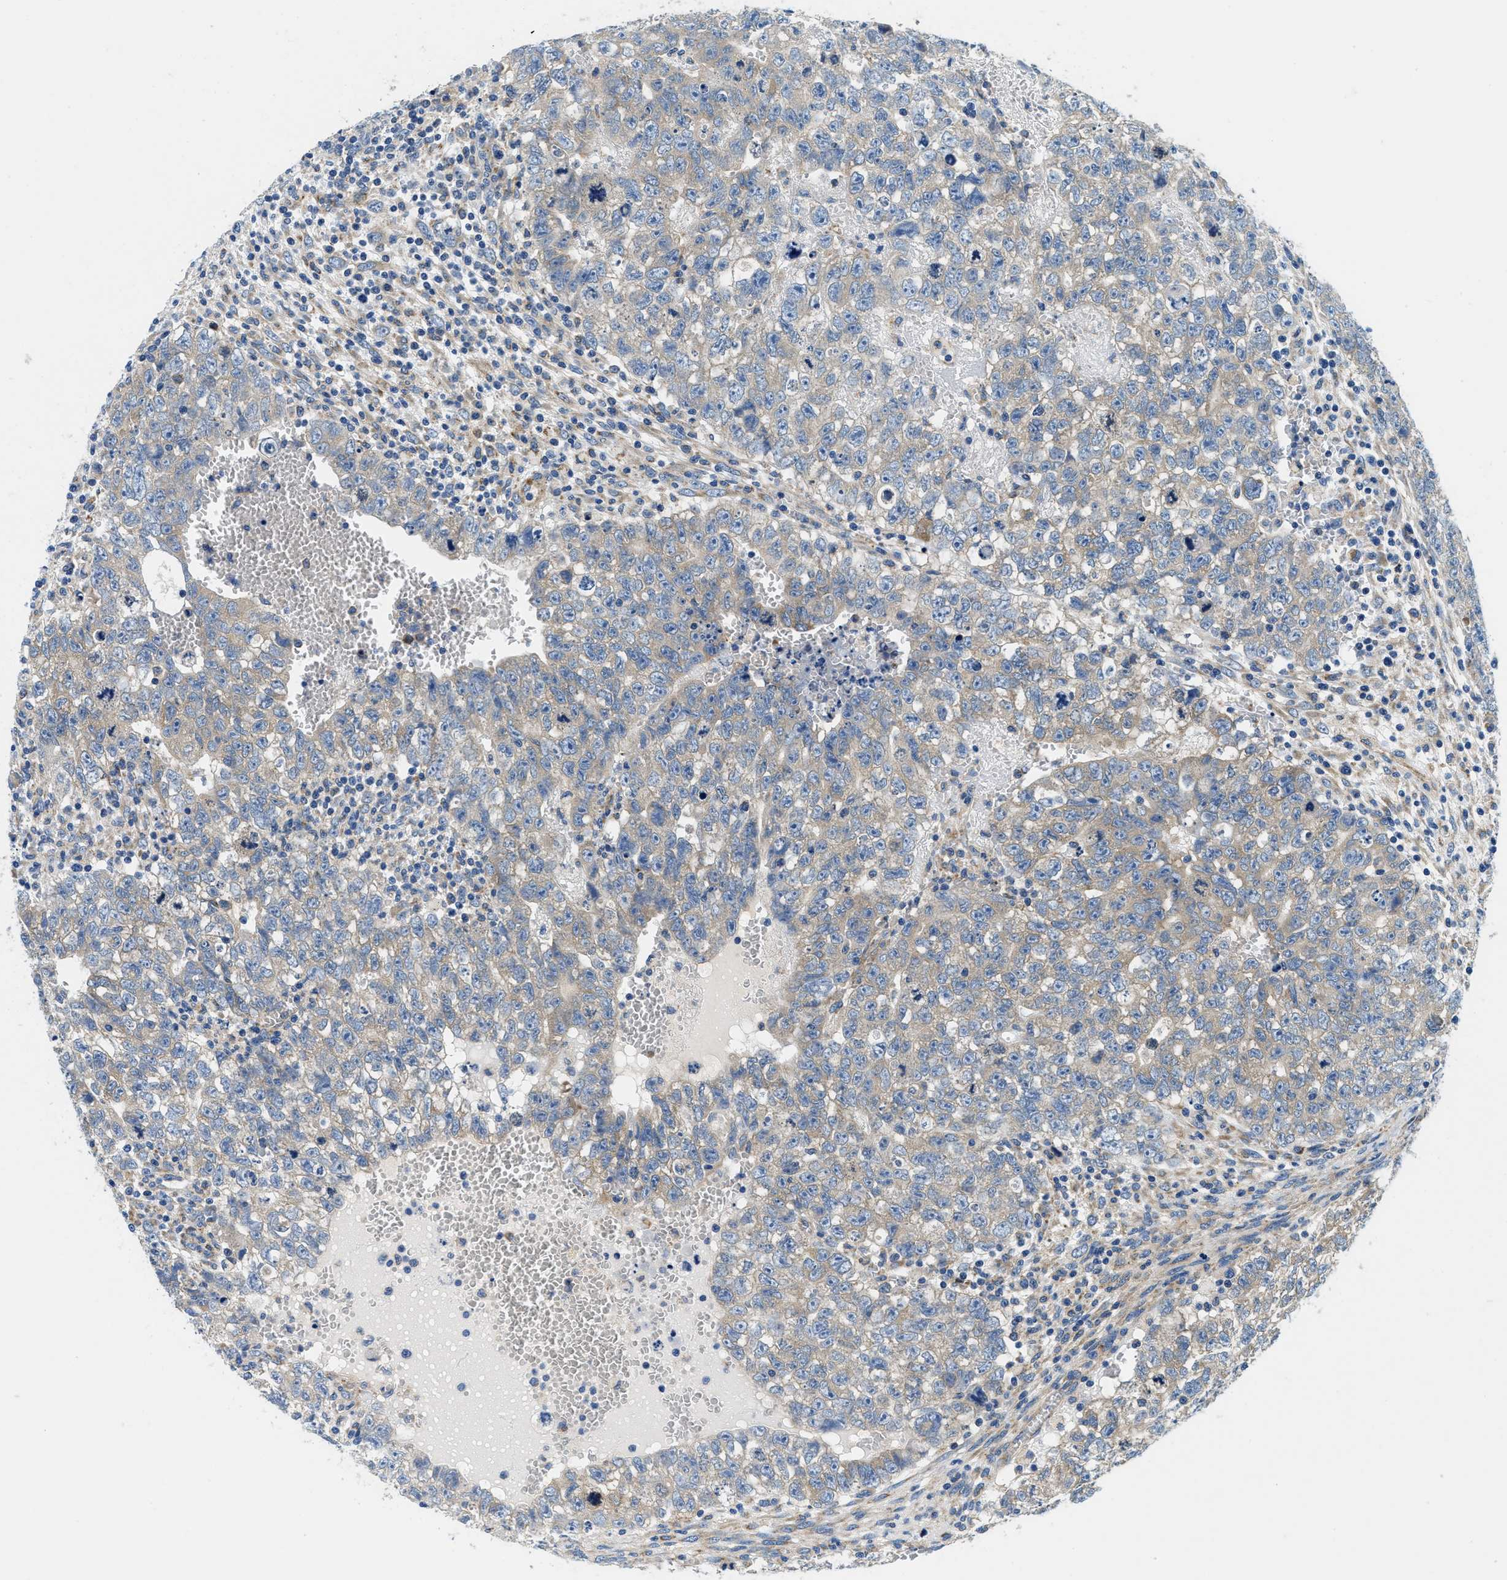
{"staining": {"intensity": "weak", "quantity": "<25%", "location": "cytoplasmic/membranous"}, "tissue": "testis cancer", "cell_type": "Tumor cells", "image_type": "cancer", "snomed": [{"axis": "morphology", "description": "Seminoma, NOS"}, {"axis": "morphology", "description": "Carcinoma, Embryonal, NOS"}, {"axis": "topography", "description": "Testis"}], "caption": "Tumor cells are negative for brown protein staining in embryonal carcinoma (testis). (Stains: DAB immunohistochemistry with hematoxylin counter stain, Microscopy: brightfield microscopy at high magnification).", "gene": "SAMD4B", "patient": {"sex": "male", "age": 38}}